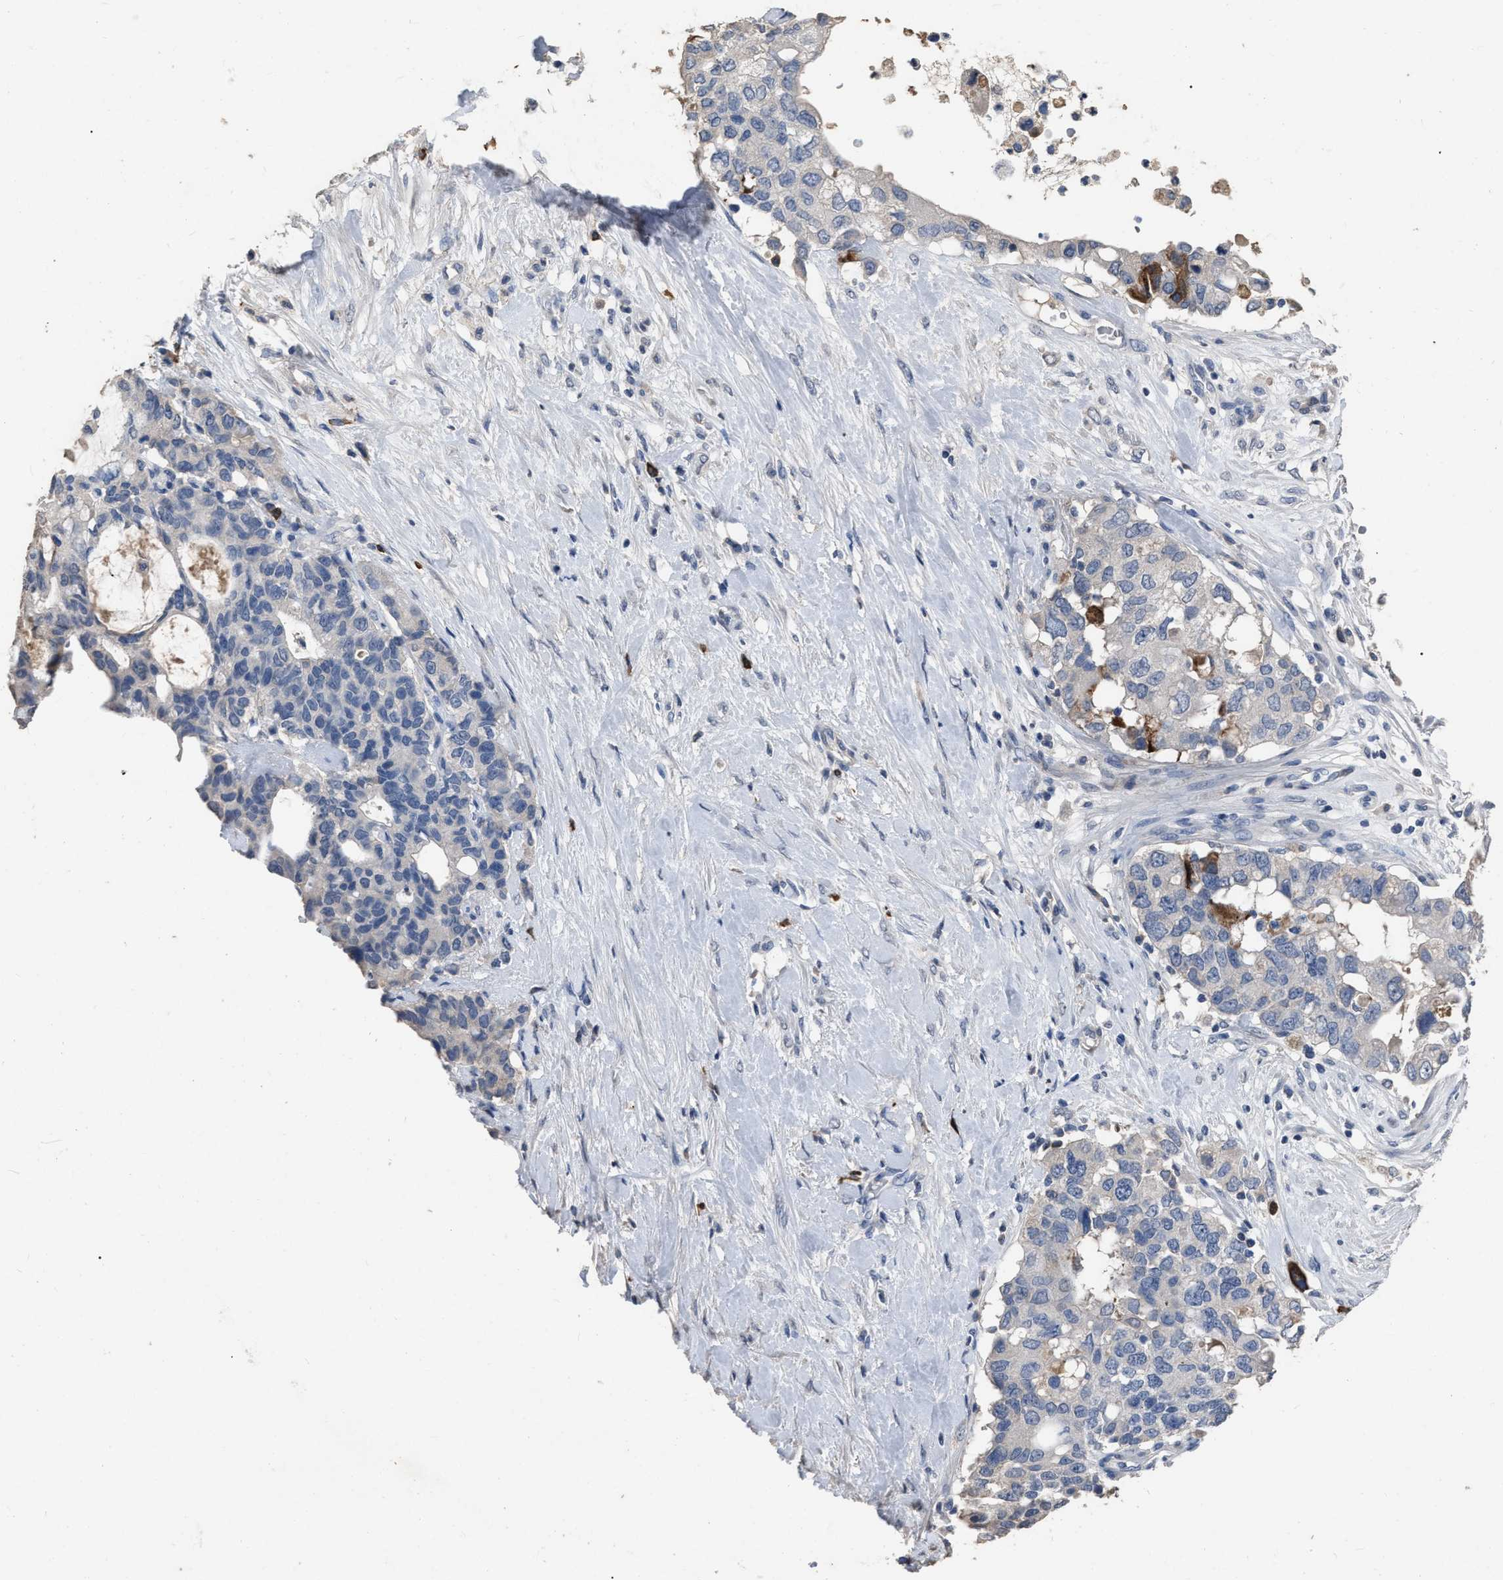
{"staining": {"intensity": "negative", "quantity": "none", "location": "none"}, "tissue": "pancreatic cancer", "cell_type": "Tumor cells", "image_type": "cancer", "snomed": [{"axis": "morphology", "description": "Adenocarcinoma, NOS"}, {"axis": "topography", "description": "Pancreas"}], "caption": "Immunohistochemistry image of pancreatic cancer (adenocarcinoma) stained for a protein (brown), which displays no positivity in tumor cells.", "gene": "HABP2", "patient": {"sex": "female", "age": 56}}